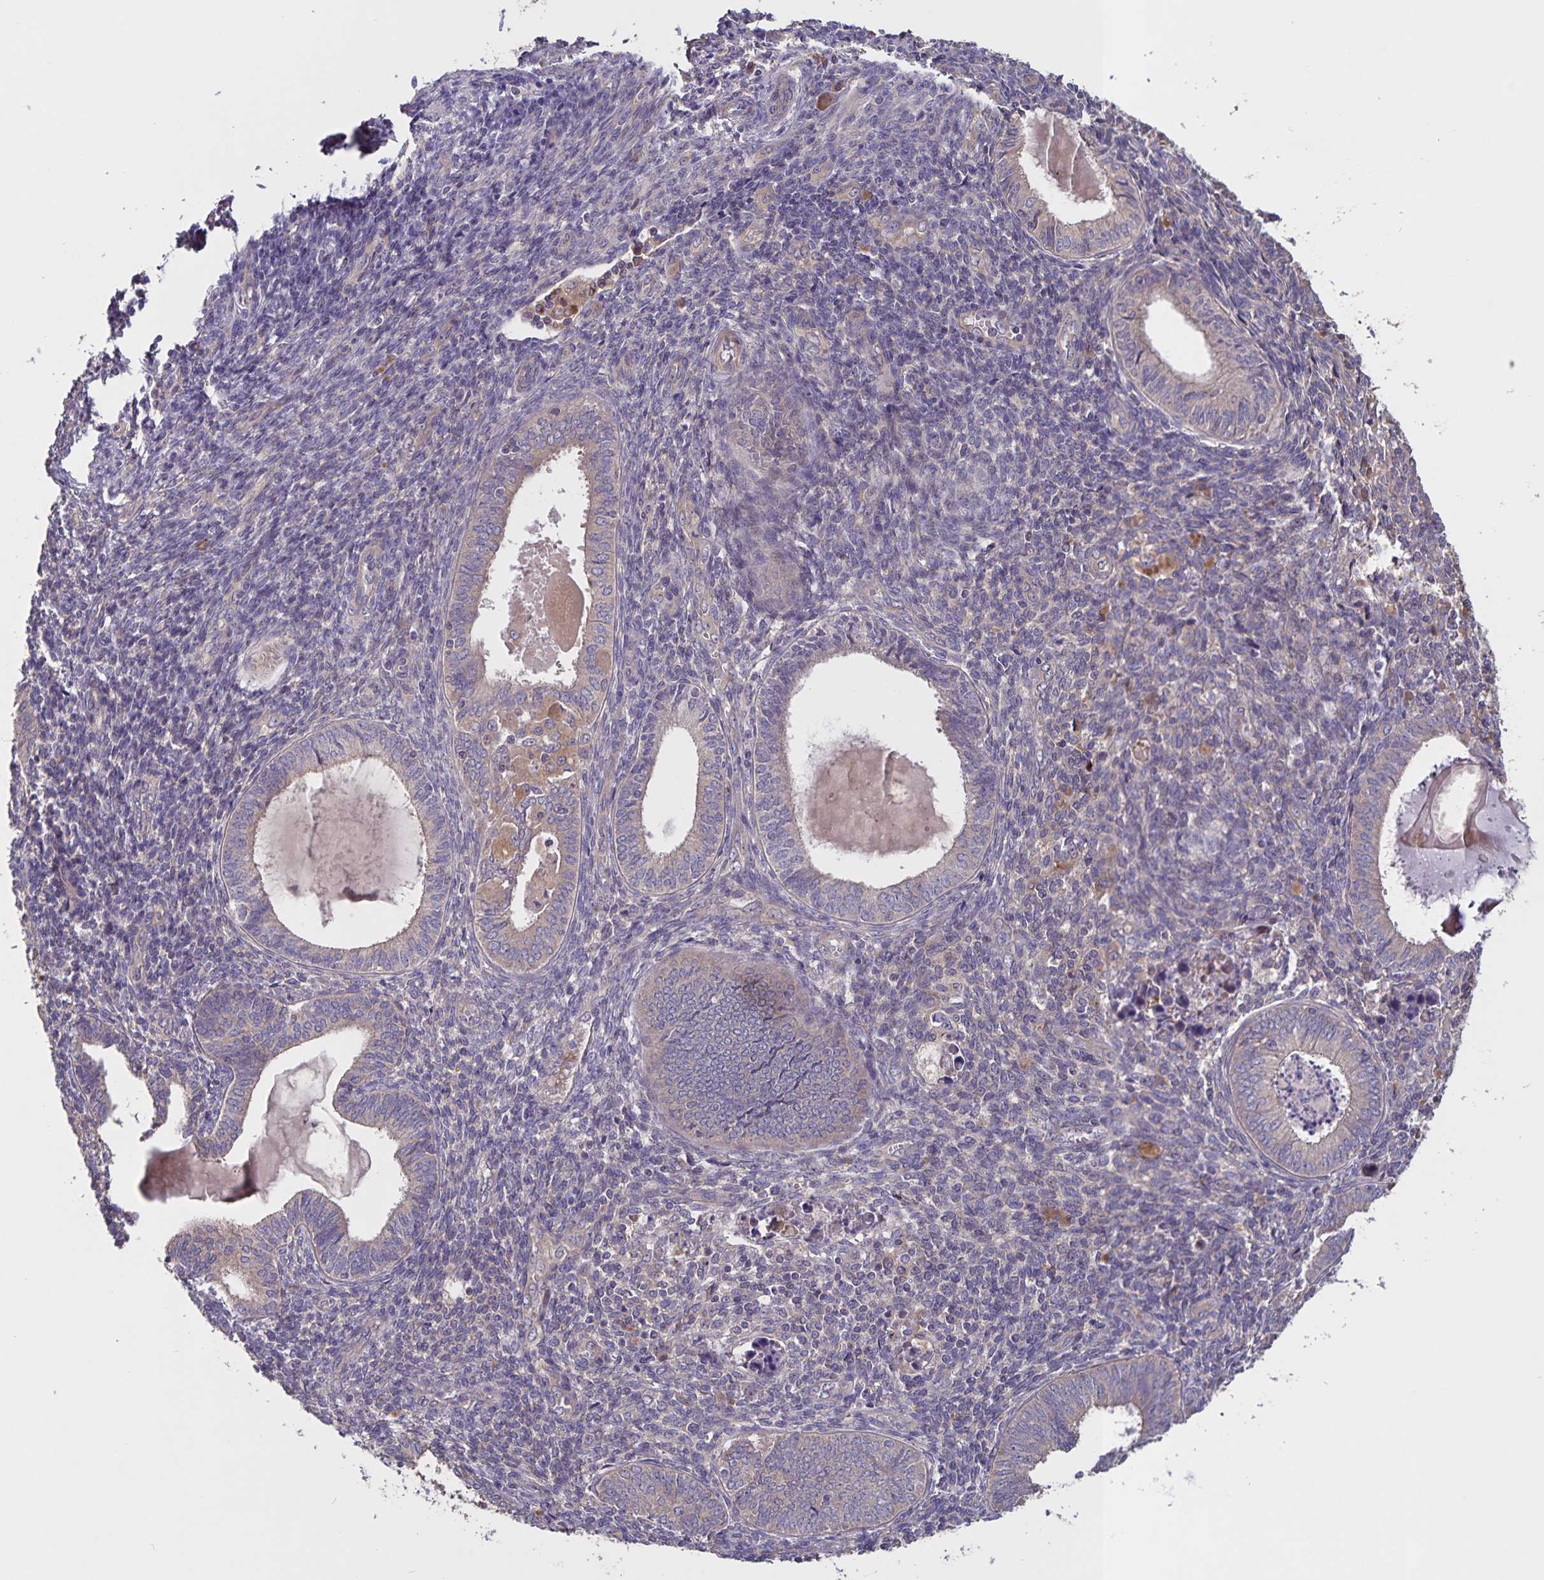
{"staining": {"intensity": "weak", "quantity": "25%-75%", "location": "cytoplasmic/membranous"}, "tissue": "endometrial cancer", "cell_type": "Tumor cells", "image_type": "cancer", "snomed": [{"axis": "morphology", "description": "Adenocarcinoma, NOS"}, {"axis": "topography", "description": "Uterus"}], "caption": "Tumor cells display low levels of weak cytoplasmic/membranous expression in approximately 25%-75% of cells in endometrial cancer (adenocarcinoma).", "gene": "FBXL16", "patient": {"sex": "female", "age": 62}}